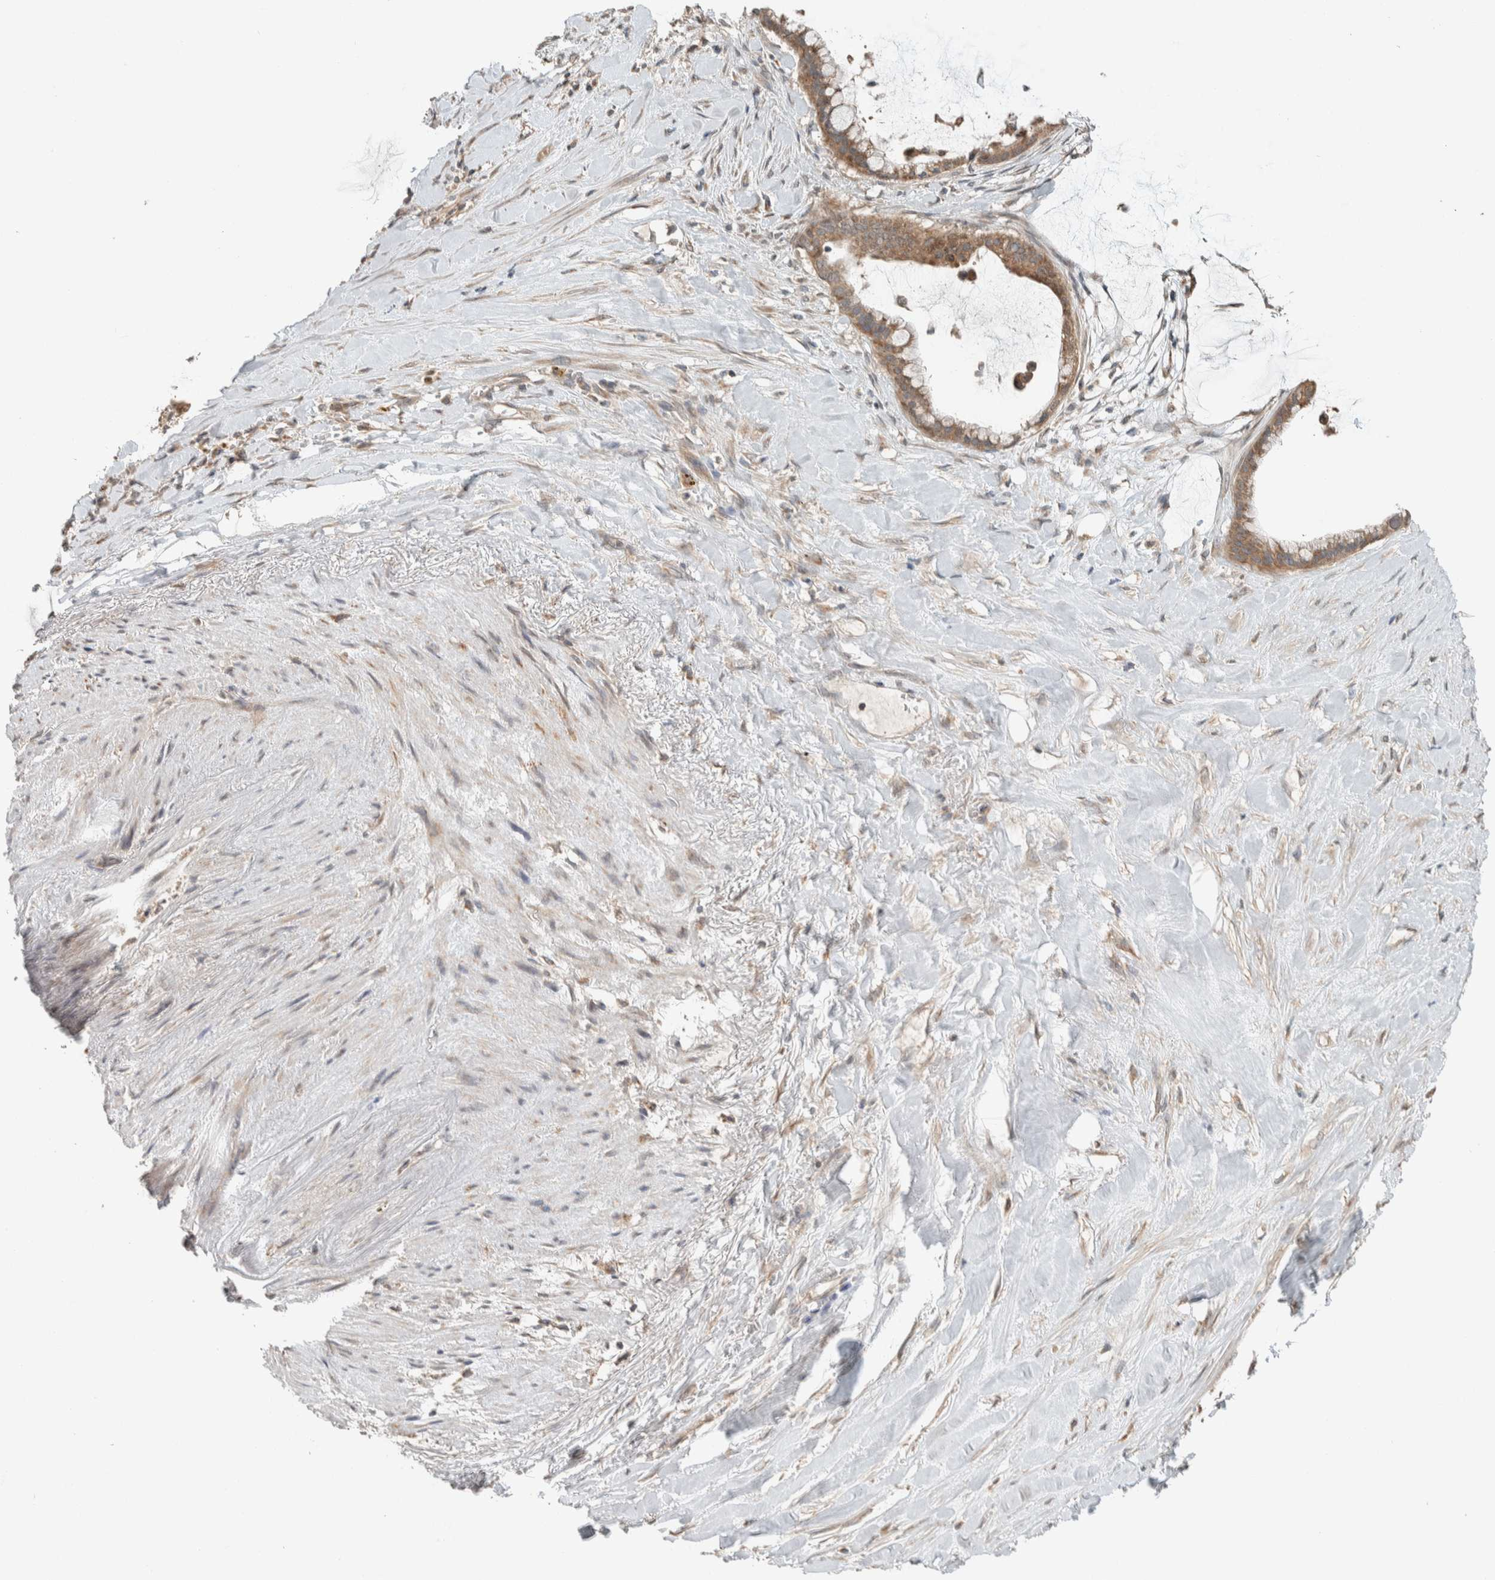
{"staining": {"intensity": "moderate", "quantity": ">75%", "location": "cytoplasmic/membranous"}, "tissue": "pancreatic cancer", "cell_type": "Tumor cells", "image_type": "cancer", "snomed": [{"axis": "morphology", "description": "Adenocarcinoma, NOS"}, {"axis": "topography", "description": "Pancreas"}], "caption": "Protein expression analysis of pancreatic cancer (adenocarcinoma) exhibits moderate cytoplasmic/membranous expression in approximately >75% of tumor cells.", "gene": "NBR1", "patient": {"sex": "male", "age": 41}}